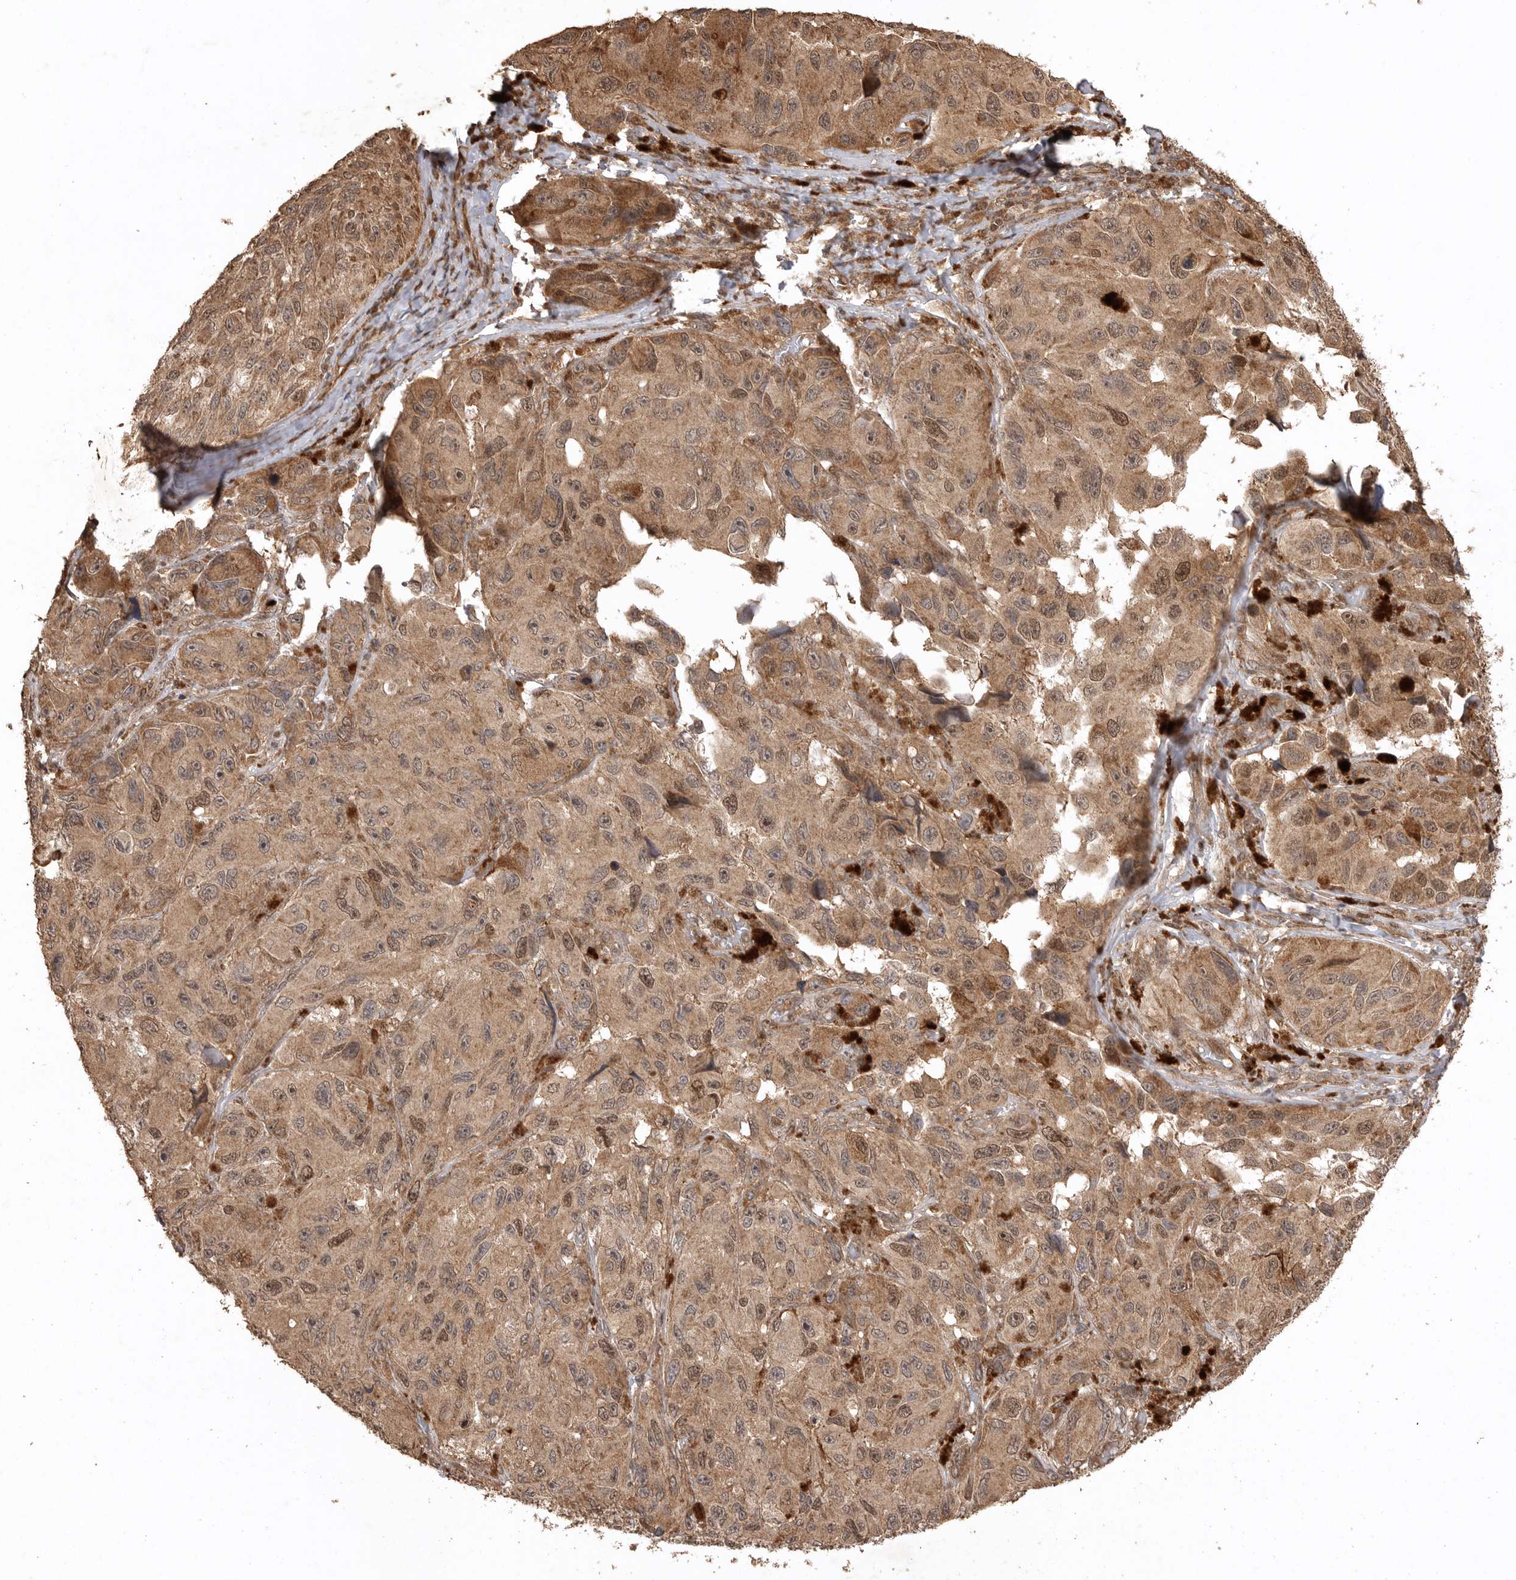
{"staining": {"intensity": "moderate", "quantity": ">75%", "location": "cytoplasmic/membranous"}, "tissue": "melanoma", "cell_type": "Tumor cells", "image_type": "cancer", "snomed": [{"axis": "morphology", "description": "Malignant melanoma, NOS"}, {"axis": "topography", "description": "Skin"}], "caption": "This is an image of IHC staining of malignant melanoma, which shows moderate positivity in the cytoplasmic/membranous of tumor cells.", "gene": "BOC", "patient": {"sex": "female", "age": 73}}